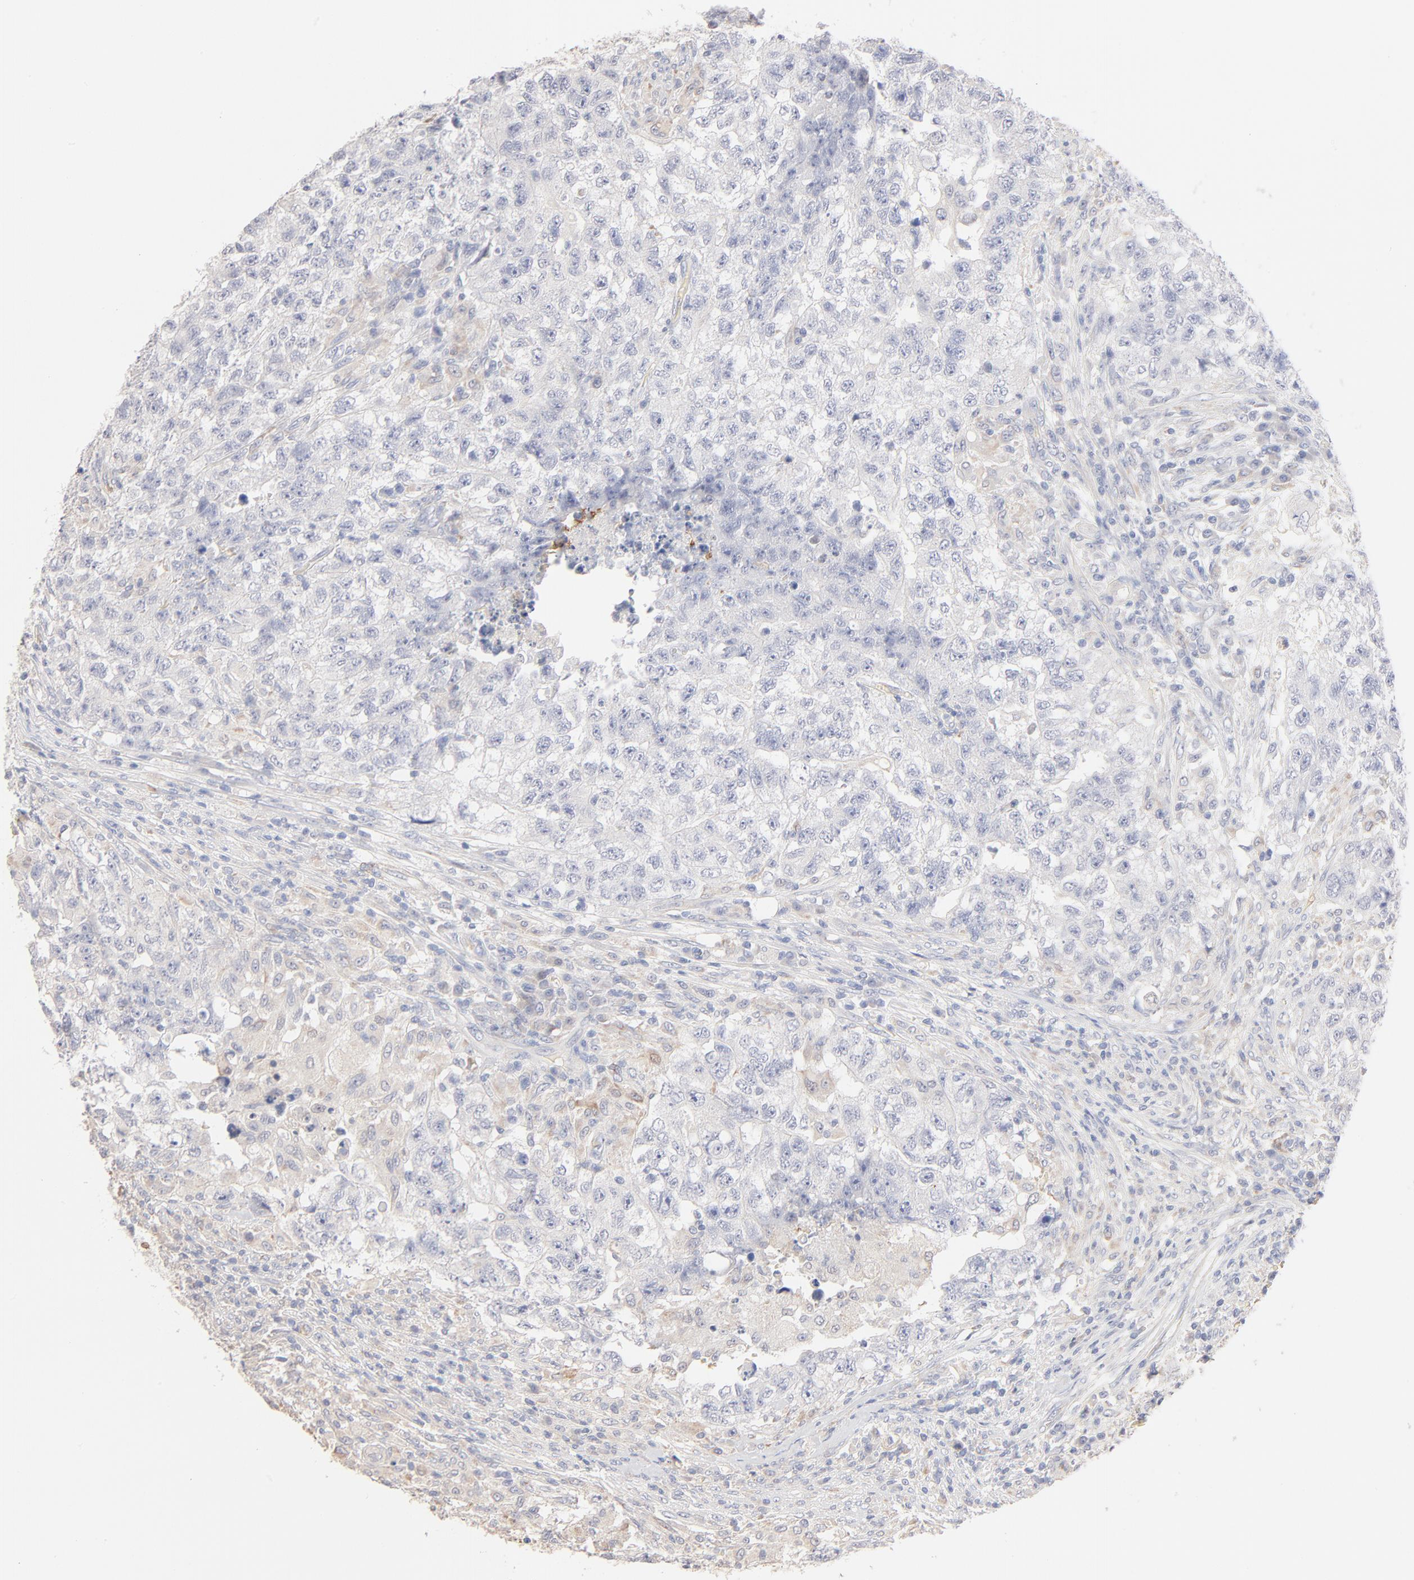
{"staining": {"intensity": "negative", "quantity": "none", "location": "none"}, "tissue": "testis cancer", "cell_type": "Tumor cells", "image_type": "cancer", "snomed": [{"axis": "morphology", "description": "Carcinoma, Embryonal, NOS"}, {"axis": "topography", "description": "Testis"}], "caption": "Immunohistochemistry (IHC) photomicrograph of testis cancer (embryonal carcinoma) stained for a protein (brown), which demonstrates no staining in tumor cells.", "gene": "SPTB", "patient": {"sex": "male", "age": 21}}